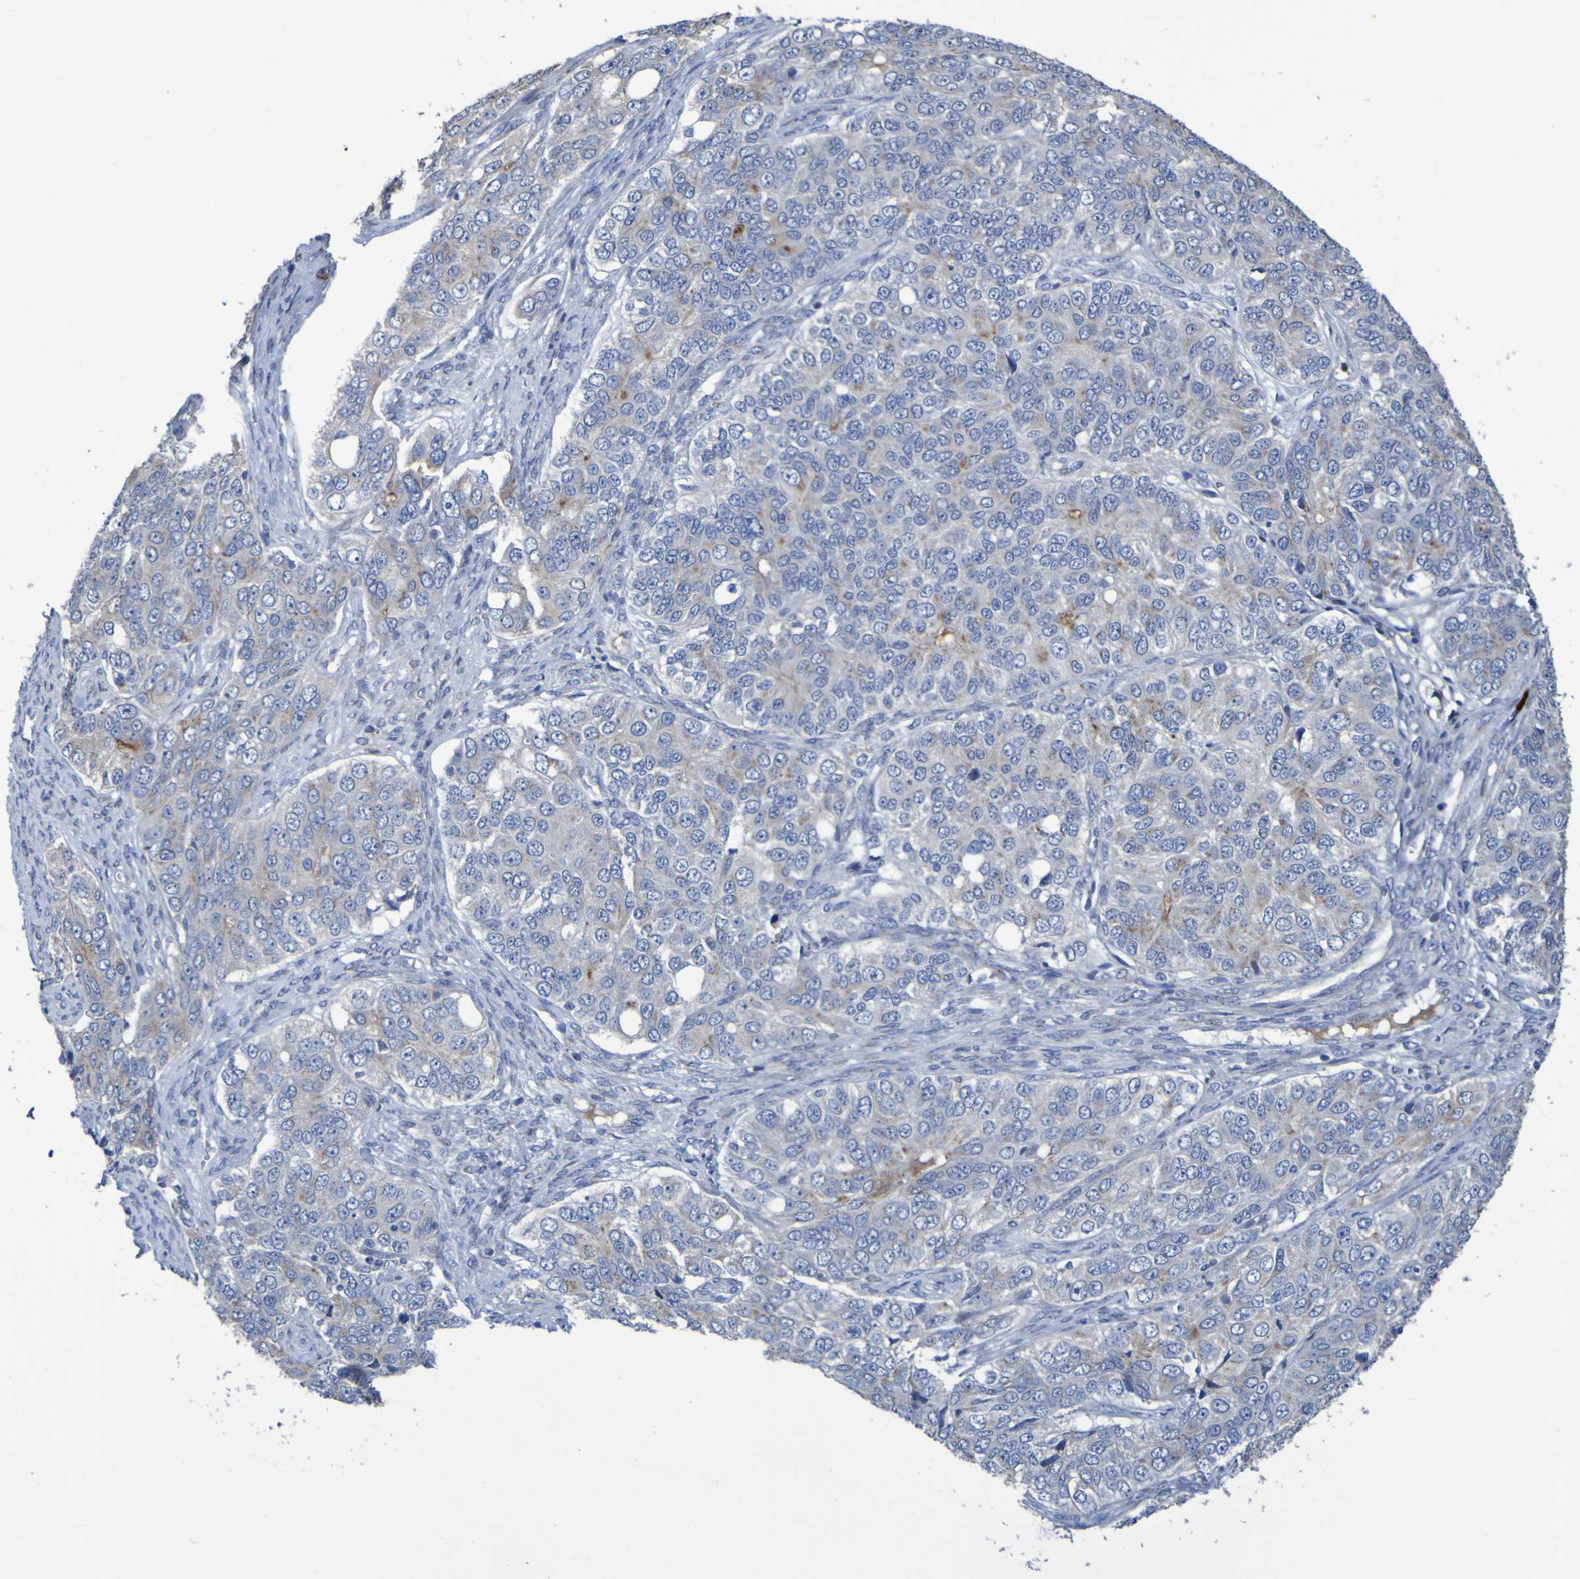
{"staining": {"intensity": "moderate", "quantity": "<25%", "location": "cytoplasmic/membranous"}, "tissue": "ovarian cancer", "cell_type": "Tumor cells", "image_type": "cancer", "snomed": [{"axis": "morphology", "description": "Carcinoma, endometroid"}, {"axis": "topography", "description": "Ovary"}], "caption": "DAB (3,3'-diaminobenzidine) immunohistochemical staining of ovarian cancer (endometroid carcinoma) demonstrates moderate cytoplasmic/membranous protein staining in about <25% of tumor cells.", "gene": "C11orf24", "patient": {"sex": "female", "age": 51}}